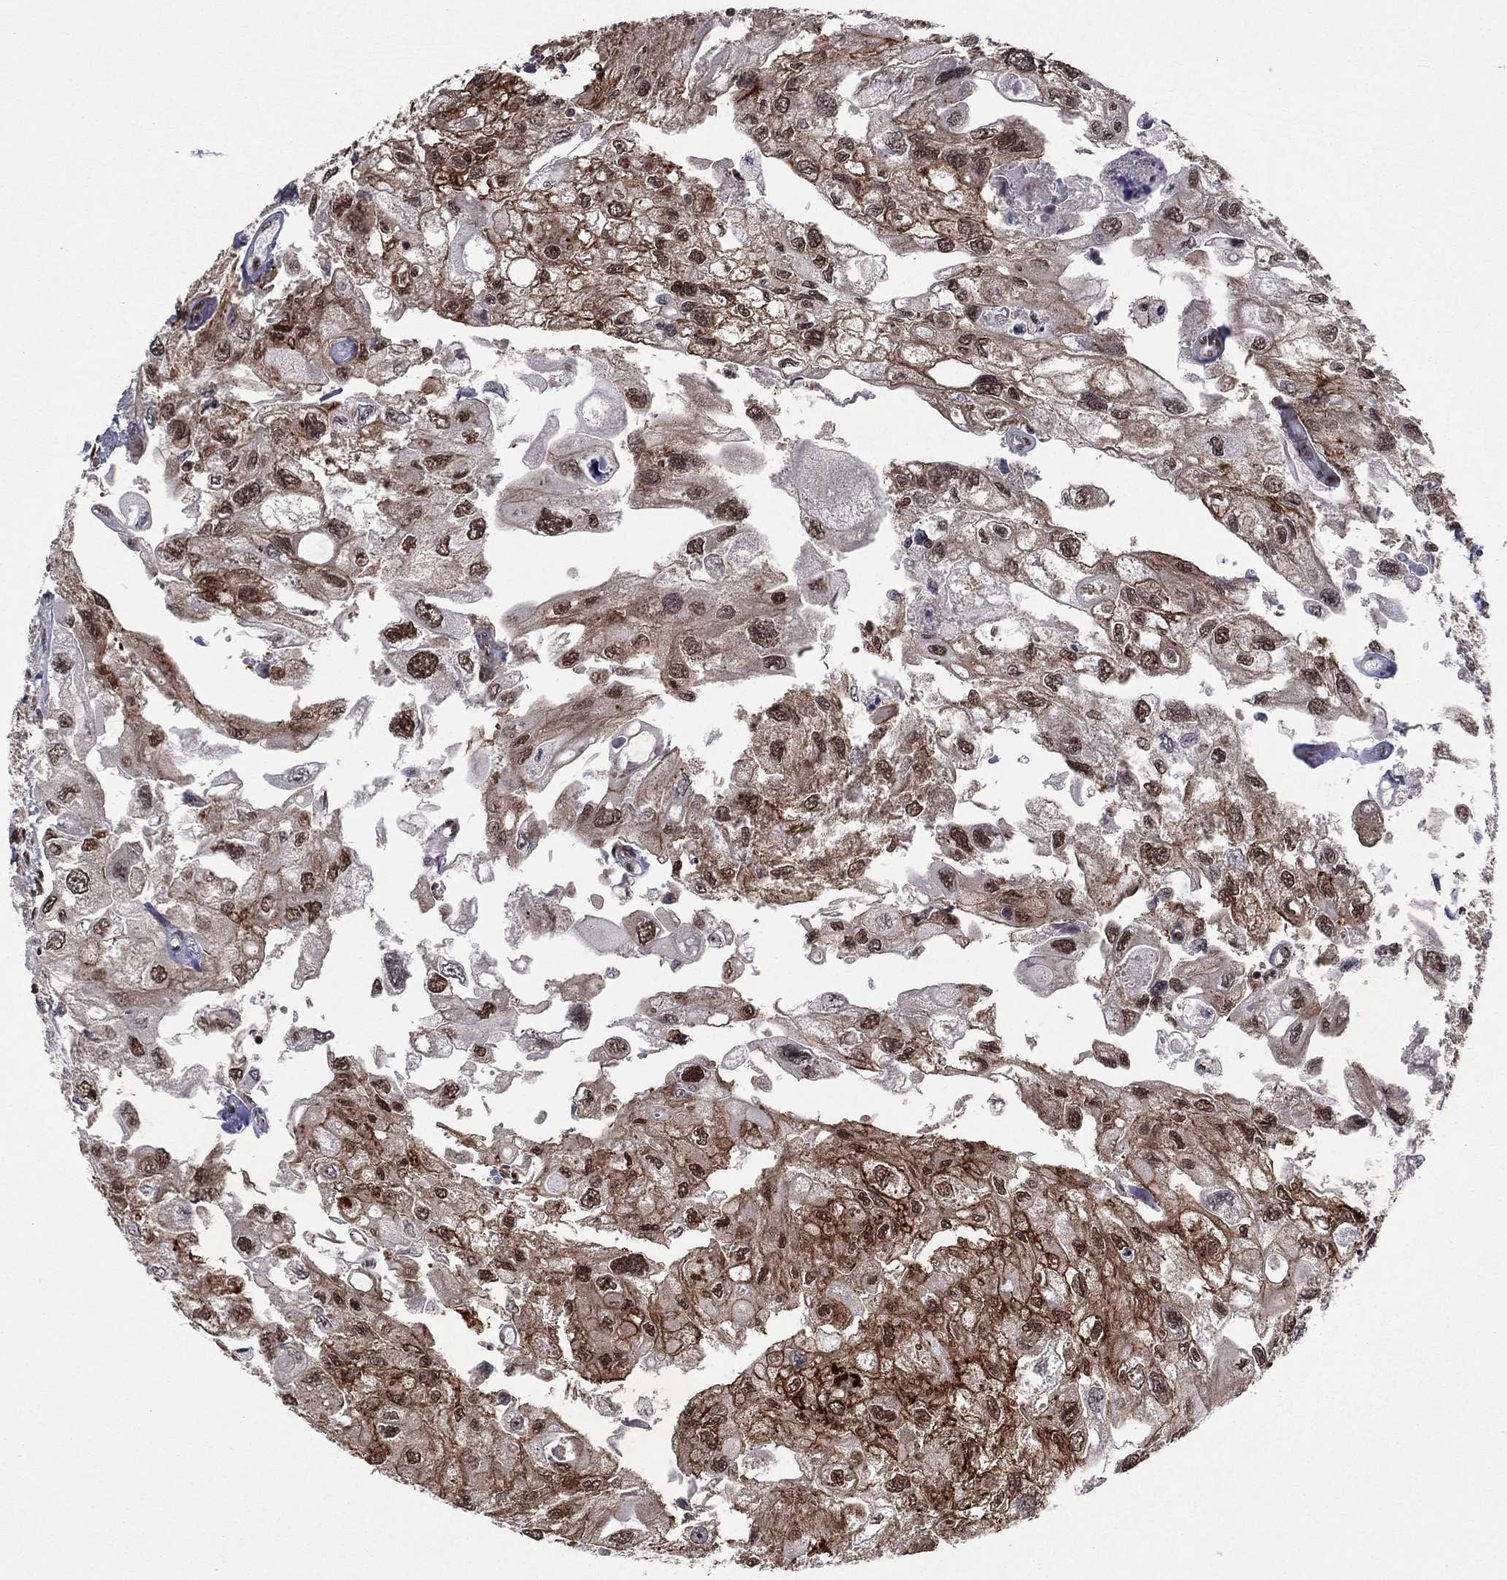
{"staining": {"intensity": "strong", "quantity": "25%-75%", "location": "cytoplasmic/membranous,nuclear"}, "tissue": "urothelial cancer", "cell_type": "Tumor cells", "image_type": "cancer", "snomed": [{"axis": "morphology", "description": "Urothelial carcinoma, High grade"}, {"axis": "topography", "description": "Urinary bladder"}], "caption": "Immunohistochemistry (DAB) staining of urothelial cancer exhibits strong cytoplasmic/membranous and nuclear protein positivity in approximately 25%-75% of tumor cells. (Brightfield microscopy of DAB IHC at high magnification).", "gene": "SSX2IP", "patient": {"sex": "male", "age": 59}}